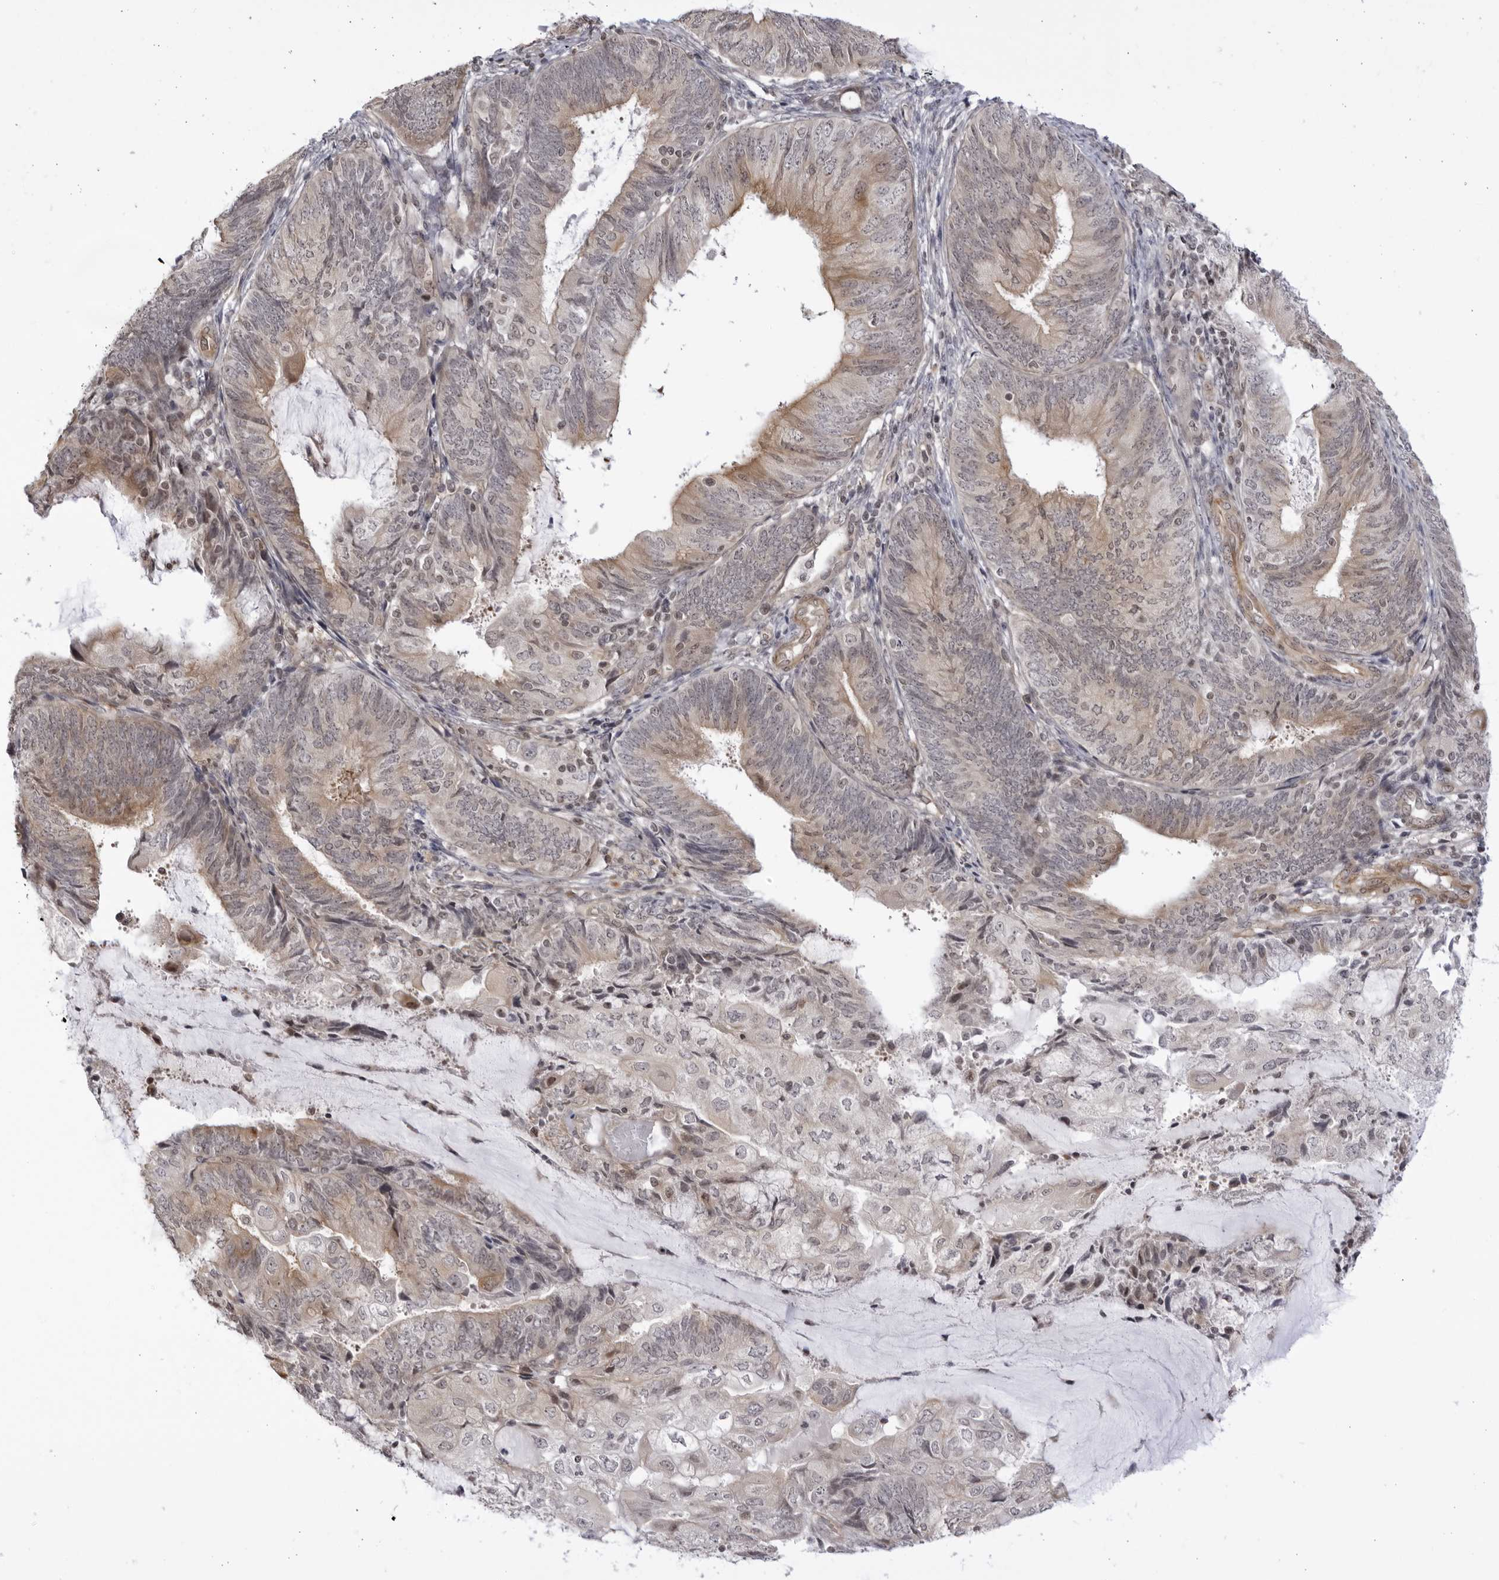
{"staining": {"intensity": "weak", "quantity": "25%-75%", "location": "cytoplasmic/membranous"}, "tissue": "endometrial cancer", "cell_type": "Tumor cells", "image_type": "cancer", "snomed": [{"axis": "morphology", "description": "Adenocarcinoma, NOS"}, {"axis": "topography", "description": "Endometrium"}], "caption": "This image reveals adenocarcinoma (endometrial) stained with IHC to label a protein in brown. The cytoplasmic/membranous of tumor cells show weak positivity for the protein. Nuclei are counter-stained blue.", "gene": "CNBD1", "patient": {"sex": "female", "age": 81}}